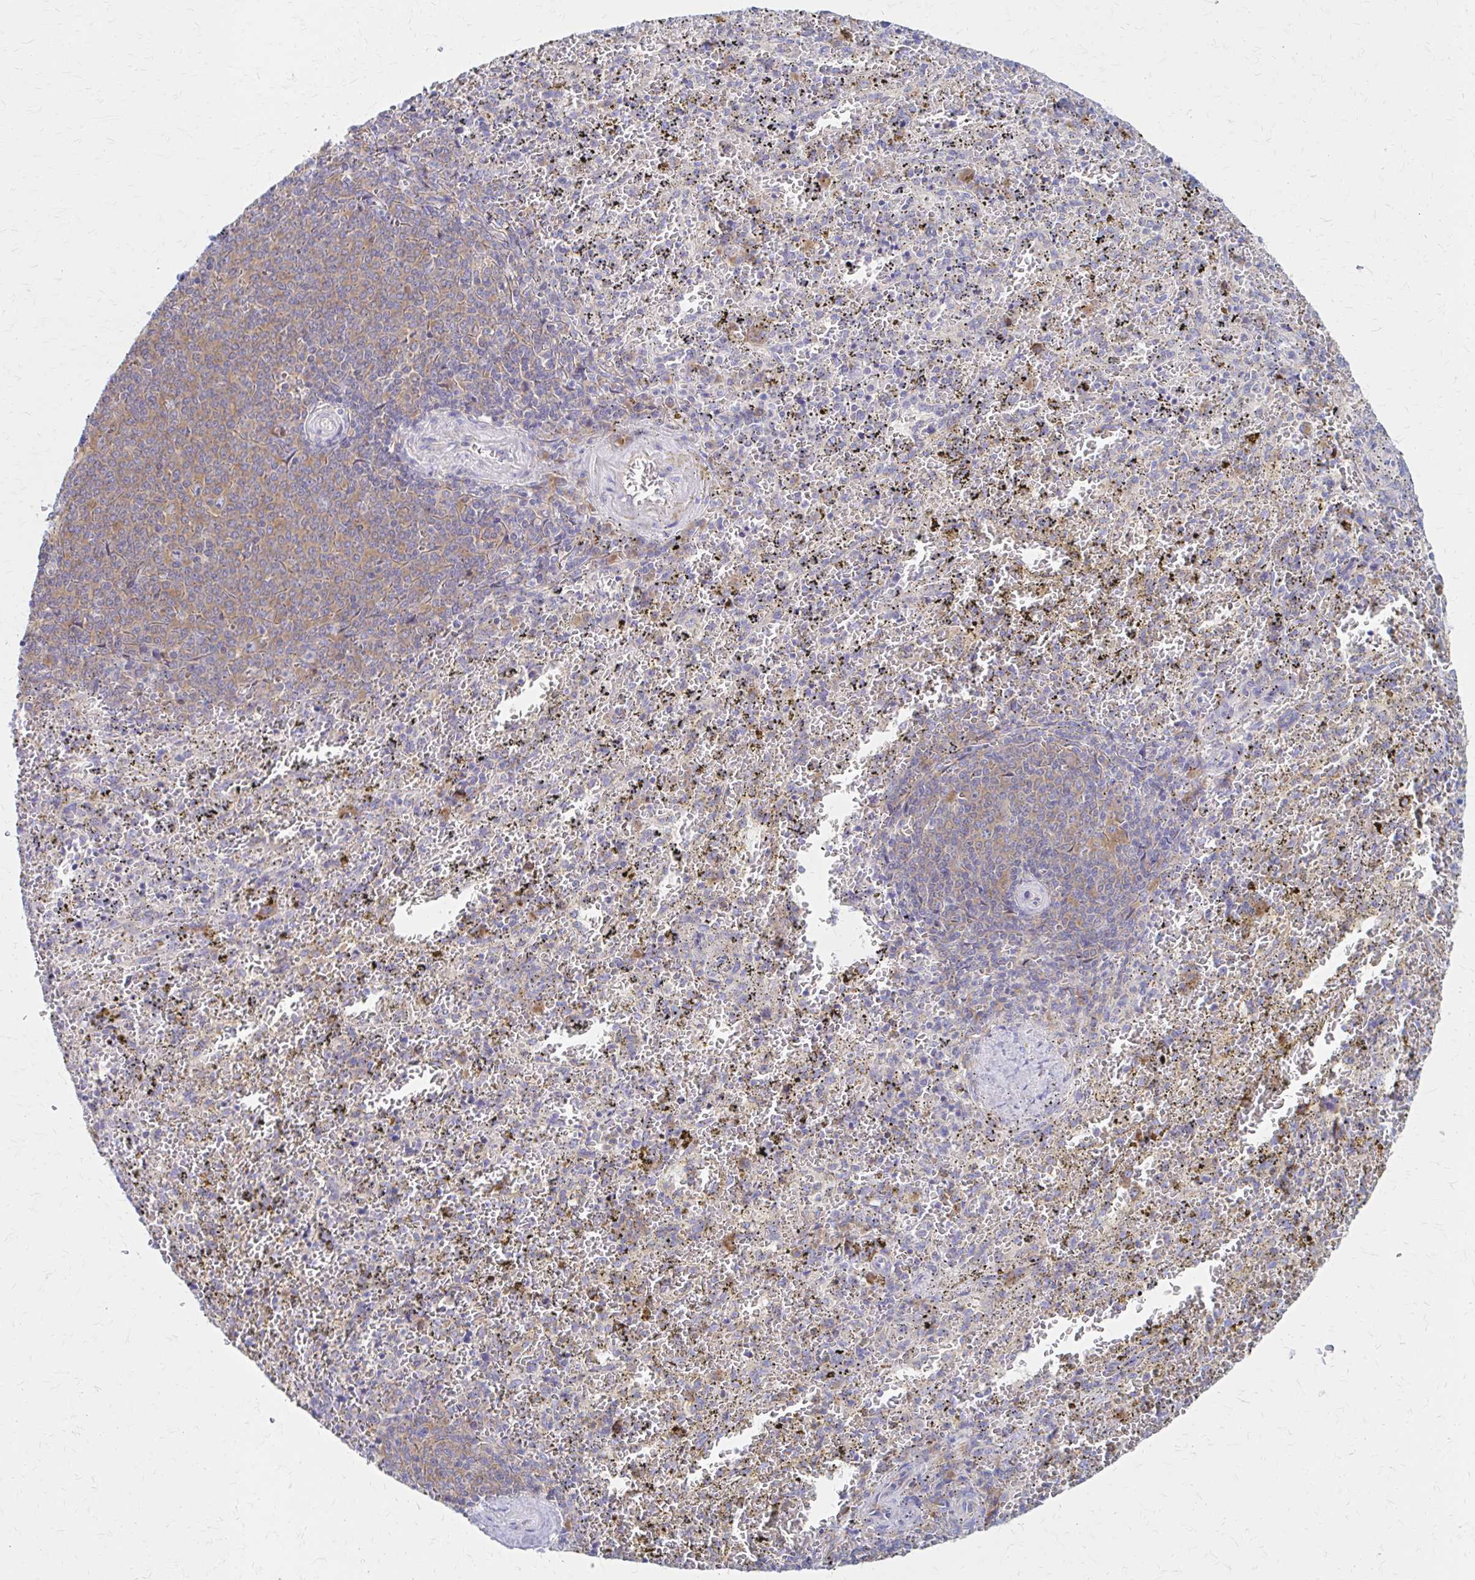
{"staining": {"intensity": "moderate", "quantity": "<25%", "location": "cytoplasmic/membranous"}, "tissue": "spleen", "cell_type": "Cells in red pulp", "image_type": "normal", "snomed": [{"axis": "morphology", "description": "Normal tissue, NOS"}, {"axis": "topography", "description": "Spleen"}], "caption": "Immunohistochemistry of benign spleen exhibits low levels of moderate cytoplasmic/membranous expression in approximately <25% of cells in red pulp.", "gene": "RPL27A", "patient": {"sex": "female", "age": 50}}